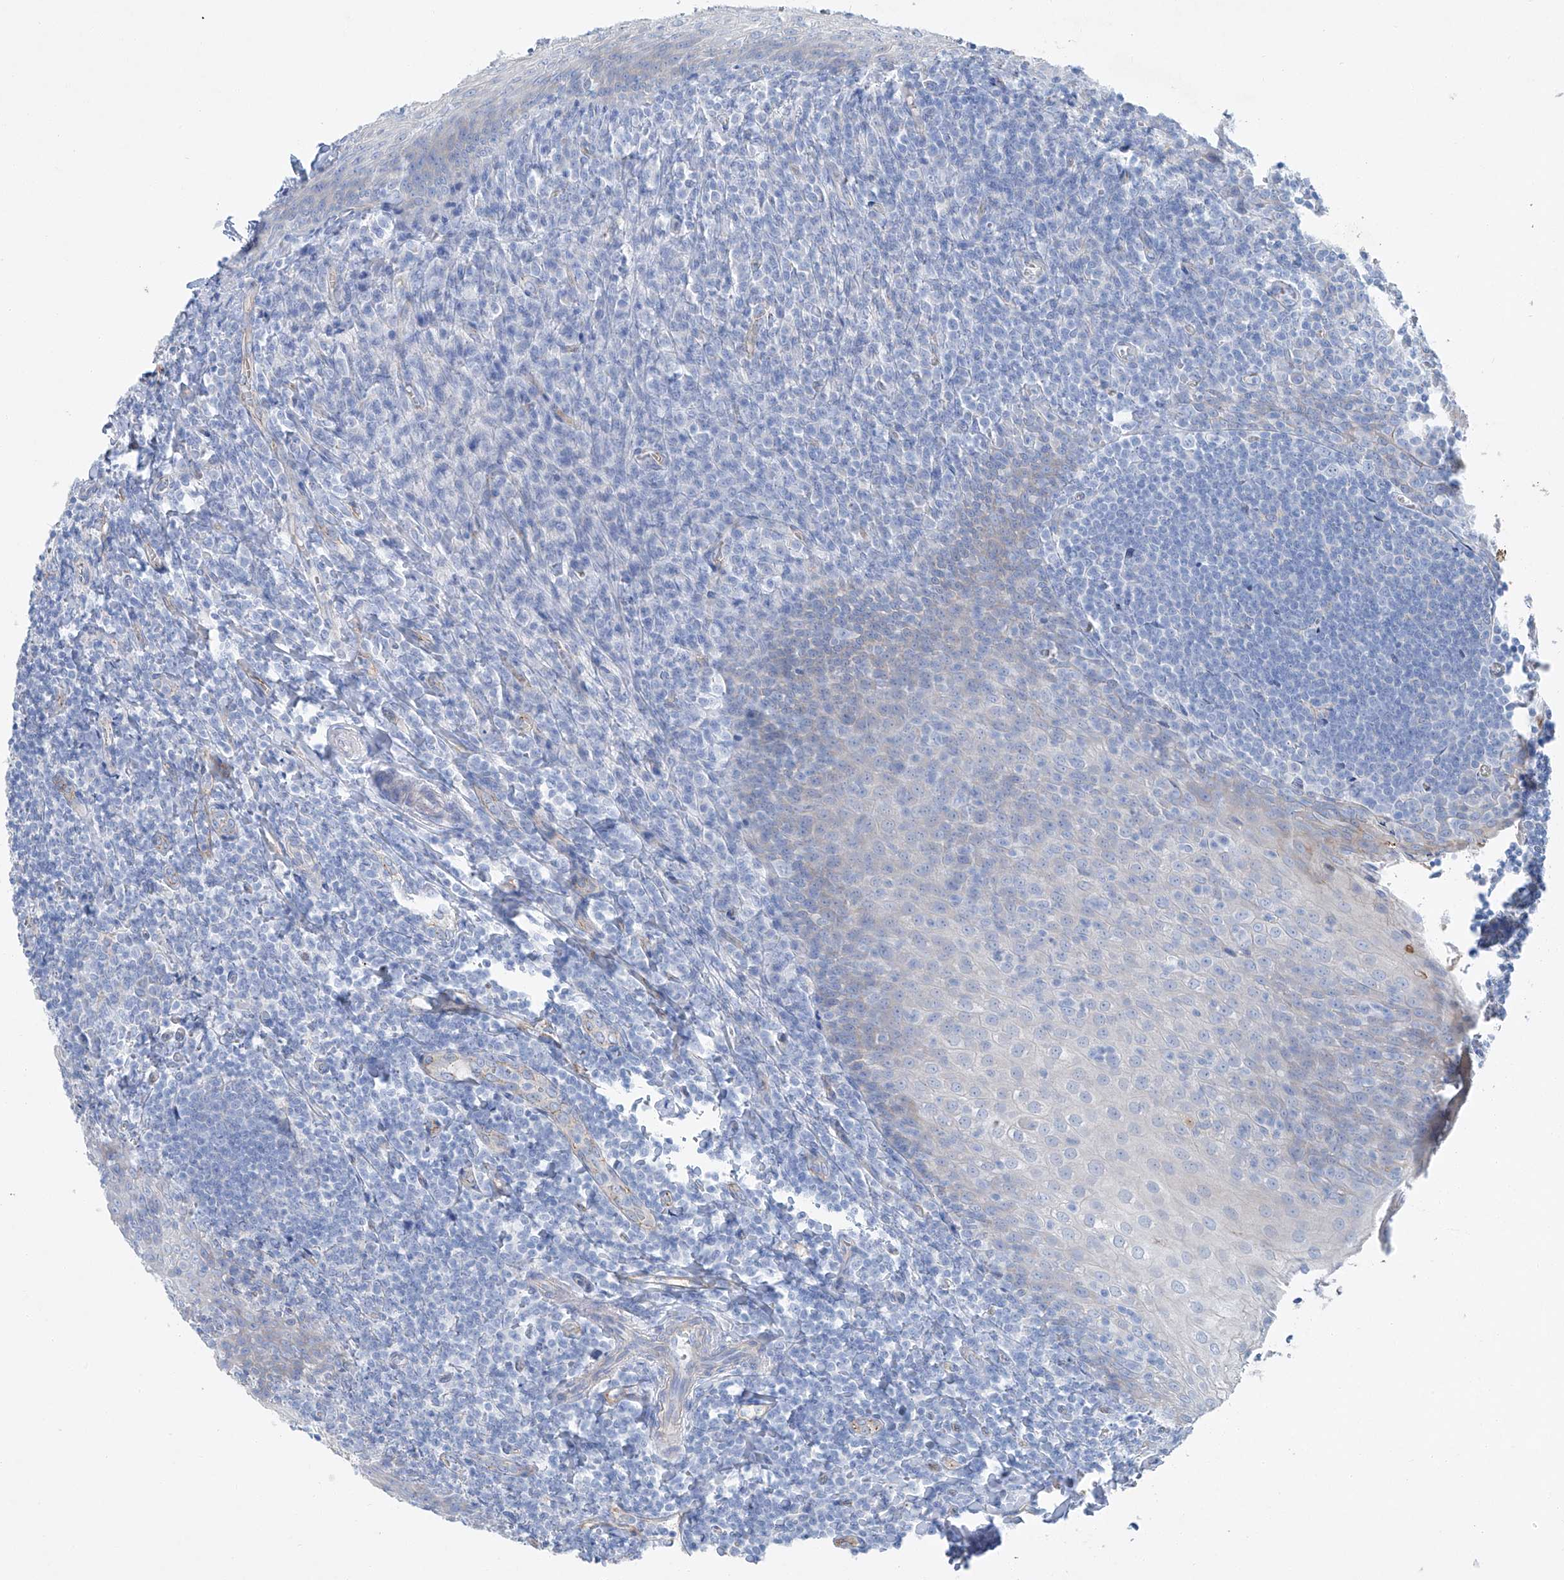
{"staining": {"intensity": "negative", "quantity": "none", "location": "none"}, "tissue": "tonsil", "cell_type": "Germinal center cells", "image_type": "normal", "snomed": [{"axis": "morphology", "description": "Normal tissue, NOS"}, {"axis": "topography", "description": "Tonsil"}], "caption": "DAB immunohistochemical staining of normal human tonsil demonstrates no significant positivity in germinal center cells.", "gene": "MAGI1", "patient": {"sex": "male", "age": 27}}